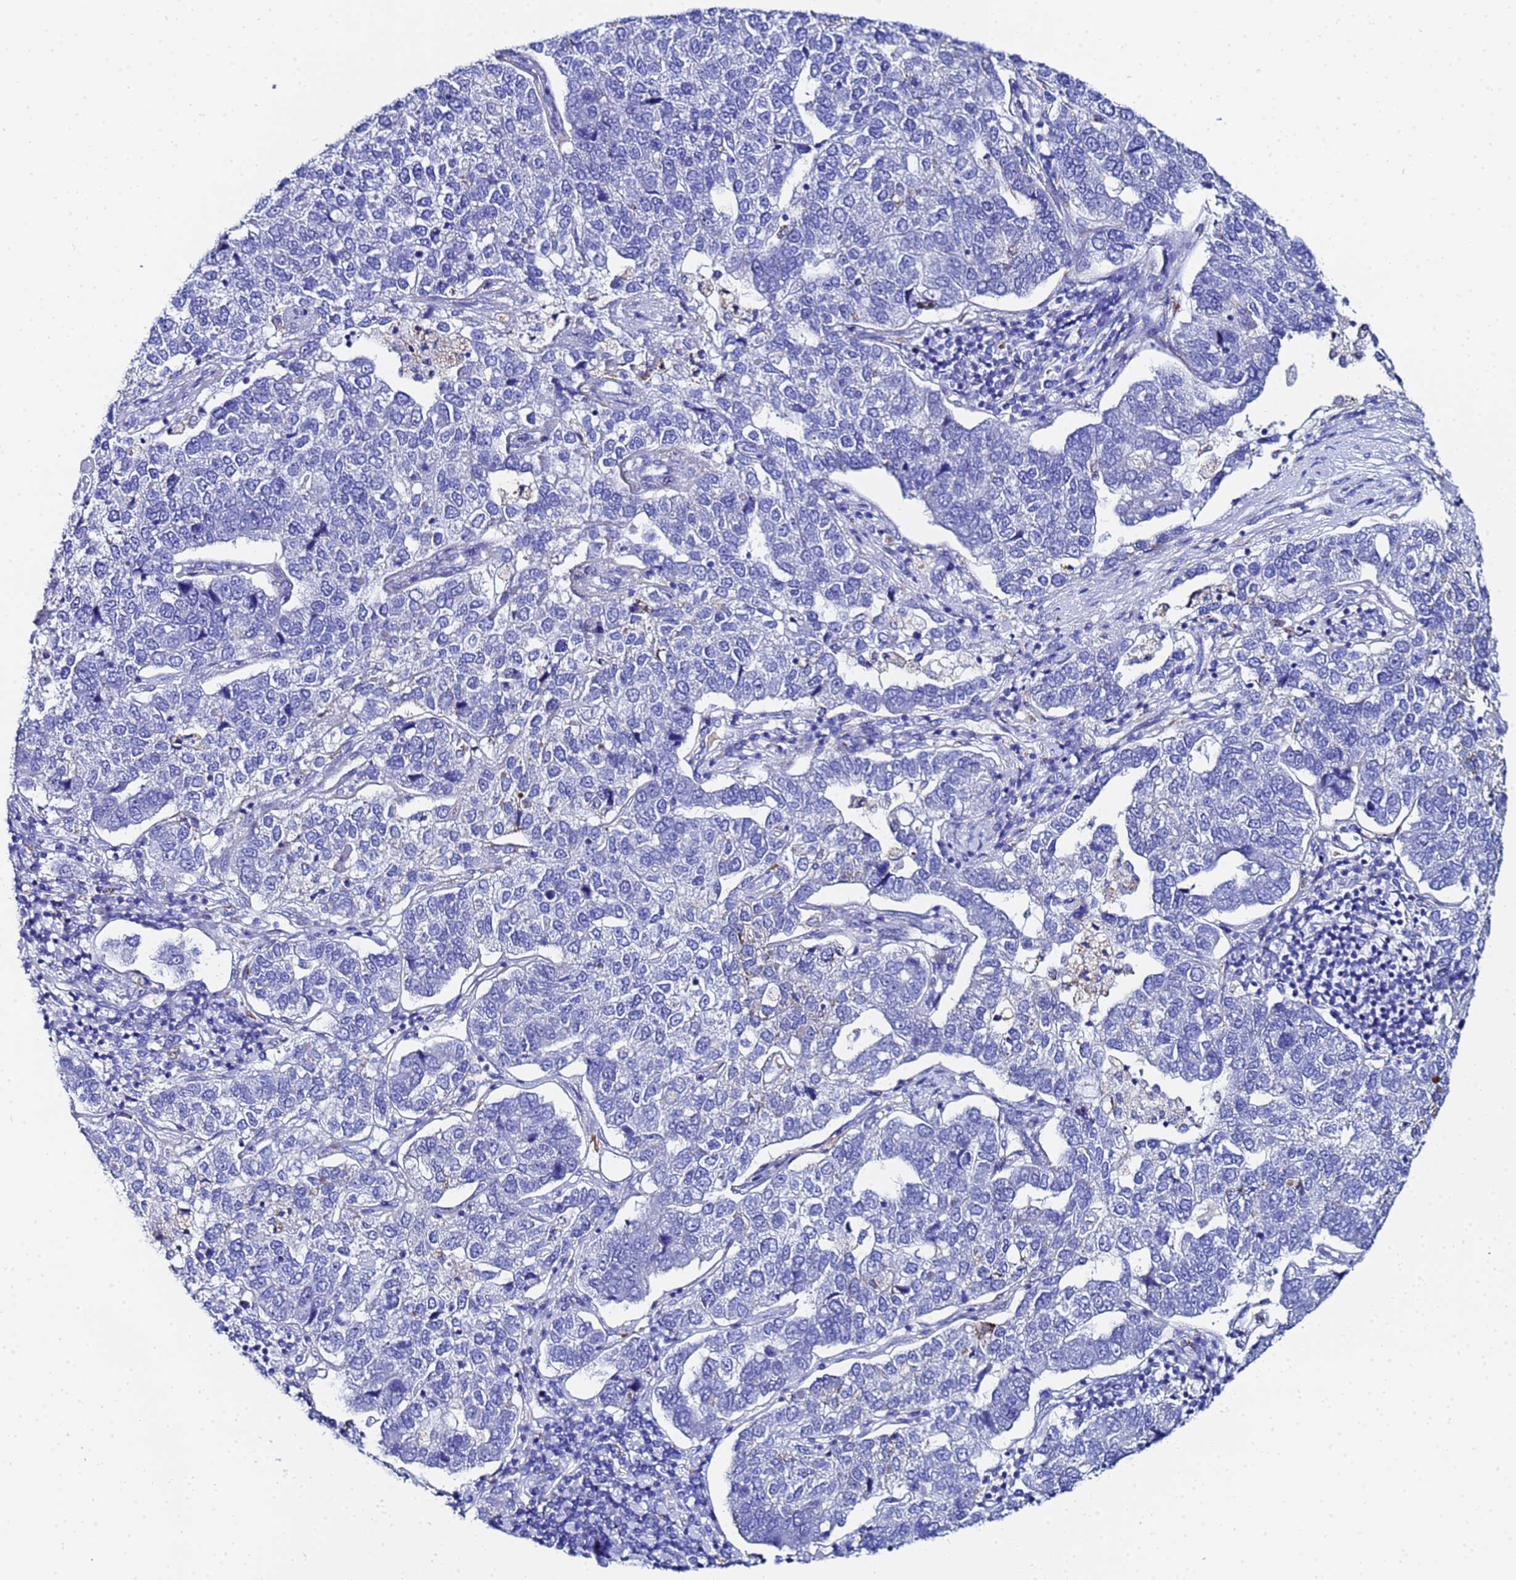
{"staining": {"intensity": "negative", "quantity": "none", "location": "none"}, "tissue": "pancreatic cancer", "cell_type": "Tumor cells", "image_type": "cancer", "snomed": [{"axis": "morphology", "description": "Adenocarcinoma, NOS"}, {"axis": "topography", "description": "Pancreas"}], "caption": "Pancreatic cancer was stained to show a protein in brown. There is no significant expression in tumor cells.", "gene": "ZNF26", "patient": {"sex": "female", "age": 61}}